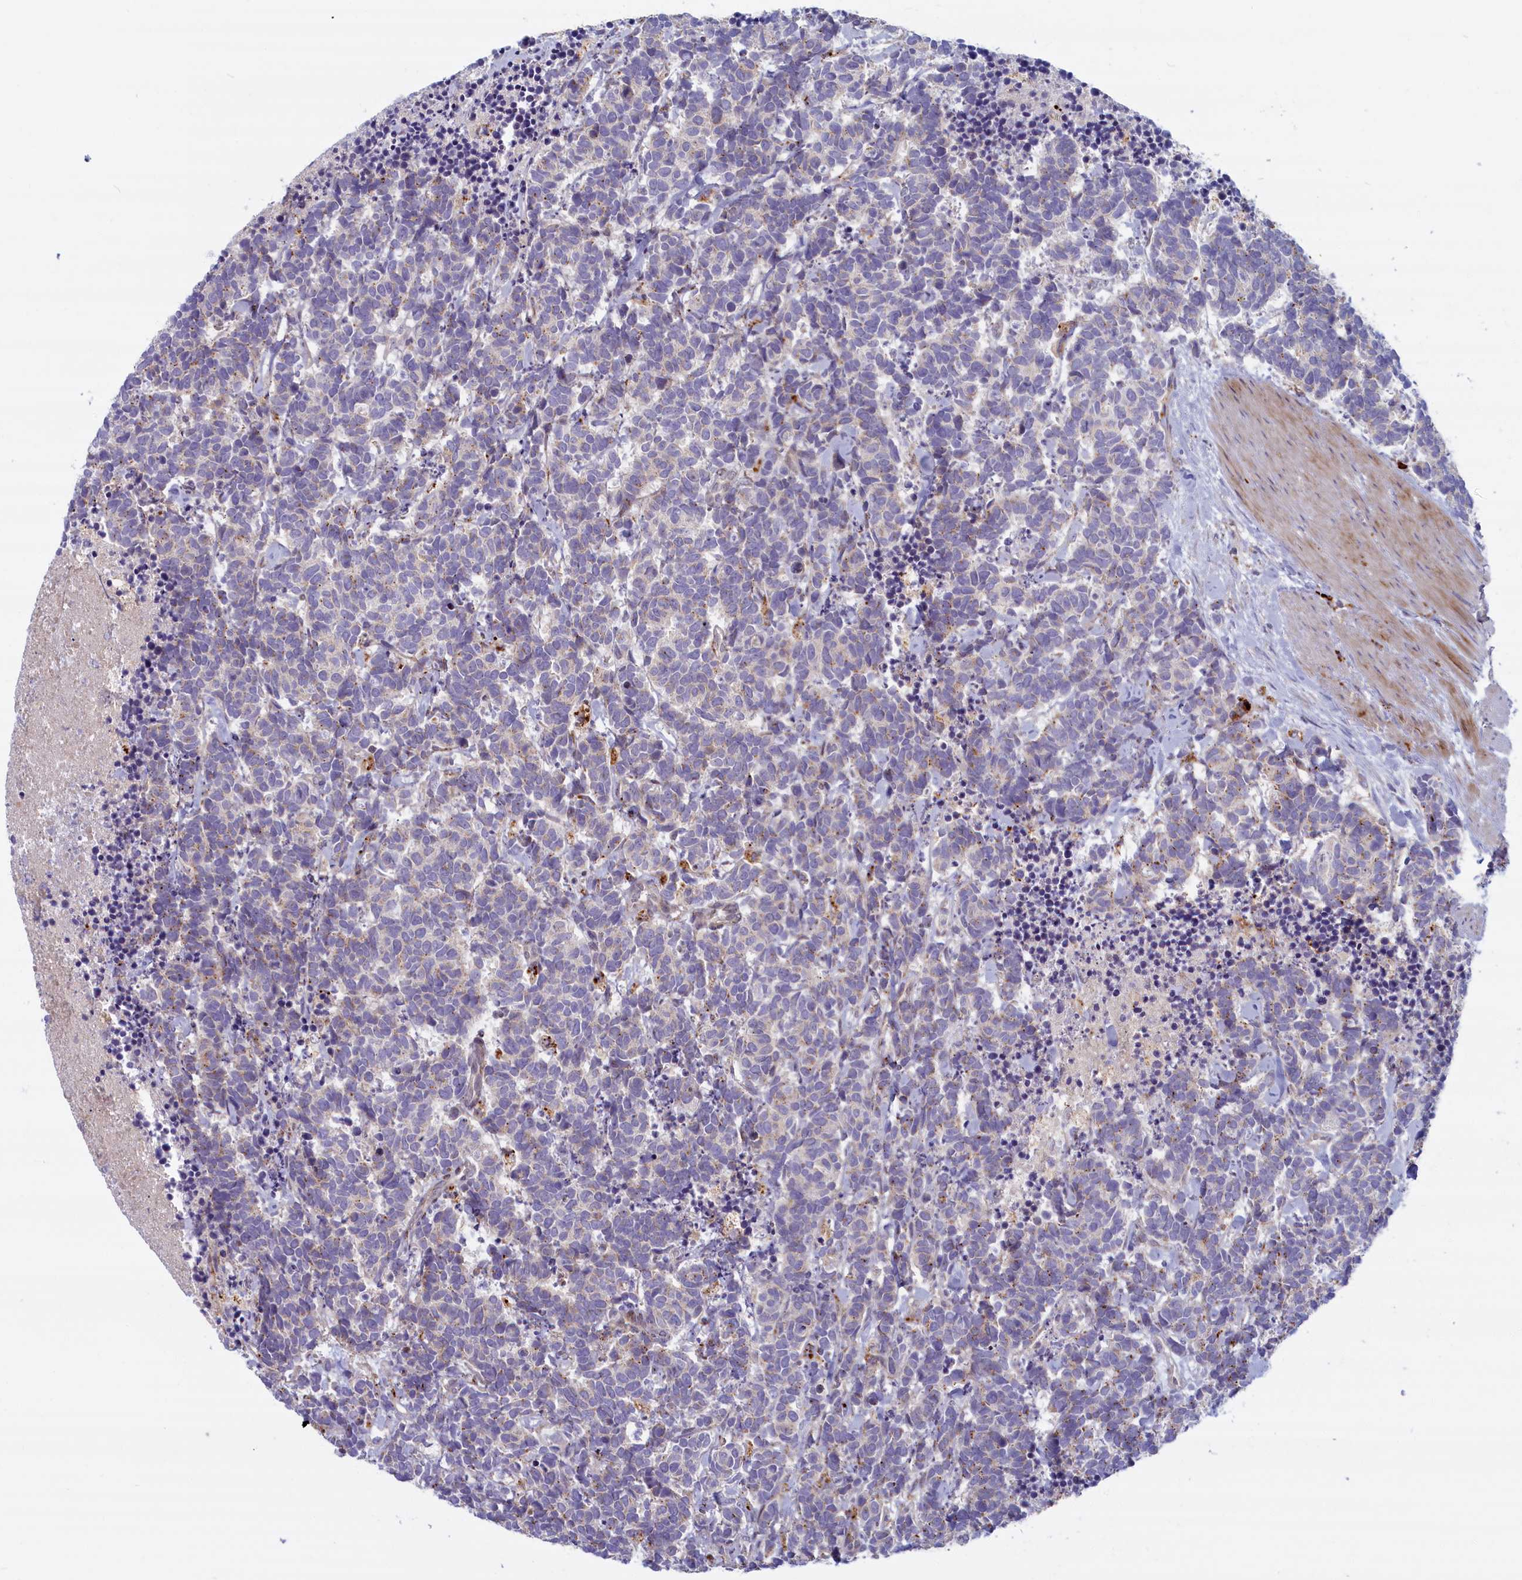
{"staining": {"intensity": "negative", "quantity": "none", "location": "none"}, "tissue": "carcinoid", "cell_type": "Tumor cells", "image_type": "cancer", "snomed": [{"axis": "morphology", "description": "Carcinoma, NOS"}, {"axis": "morphology", "description": "Carcinoid, malignant, NOS"}, {"axis": "topography", "description": "Prostate"}], "caption": "High magnification brightfield microscopy of carcinoid stained with DAB (3,3'-diaminobenzidine) (brown) and counterstained with hematoxylin (blue): tumor cells show no significant staining.", "gene": "FCSK", "patient": {"sex": "male", "age": 57}}